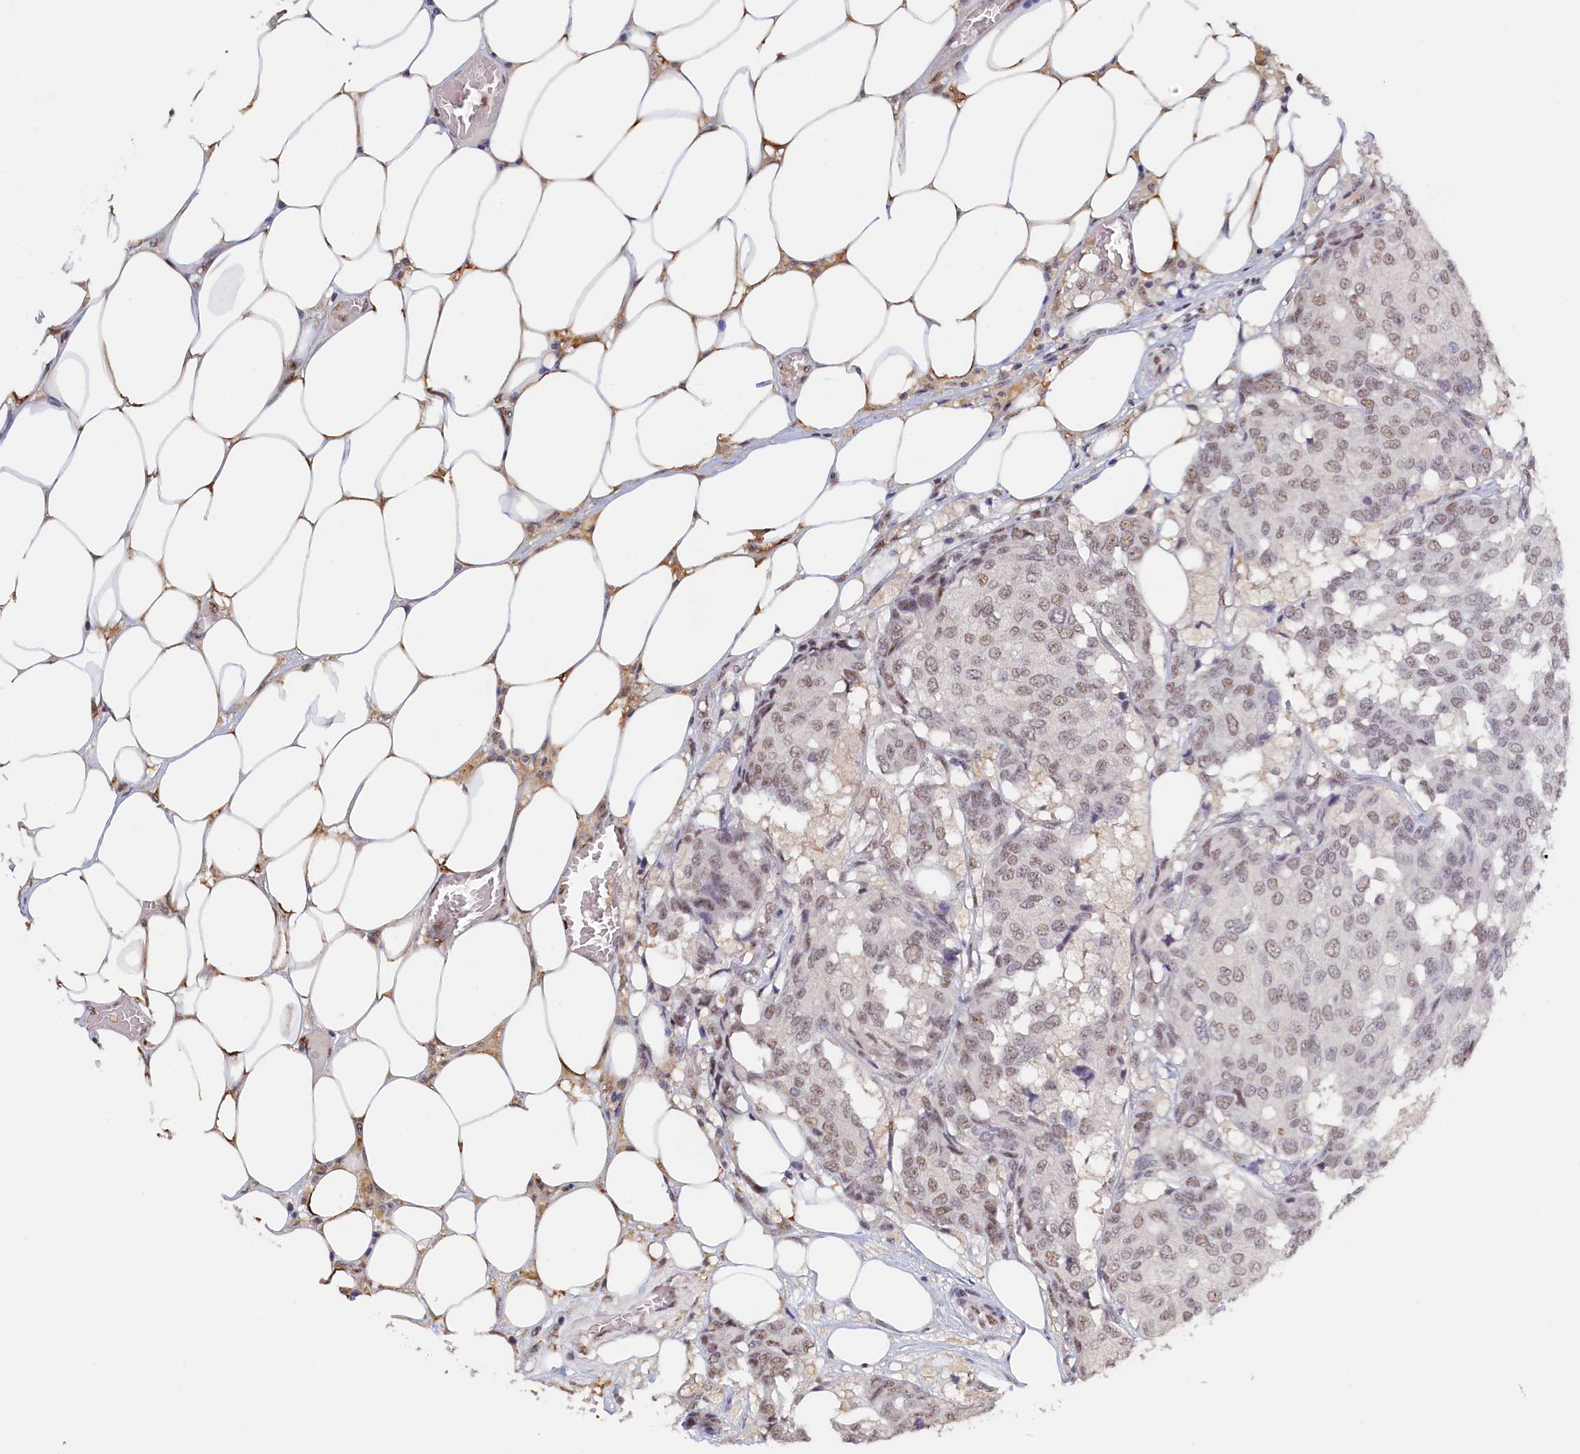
{"staining": {"intensity": "weak", "quantity": "25%-75%", "location": "nuclear"}, "tissue": "breast cancer", "cell_type": "Tumor cells", "image_type": "cancer", "snomed": [{"axis": "morphology", "description": "Duct carcinoma"}, {"axis": "topography", "description": "Breast"}], "caption": "Immunohistochemistry (IHC) staining of breast cancer, which demonstrates low levels of weak nuclear positivity in about 25%-75% of tumor cells indicating weak nuclear protein expression. The staining was performed using DAB (3,3'-diaminobenzidine) (brown) for protein detection and nuclei were counterstained in hematoxylin (blue).", "gene": "MOSPD3", "patient": {"sex": "female", "age": 75}}